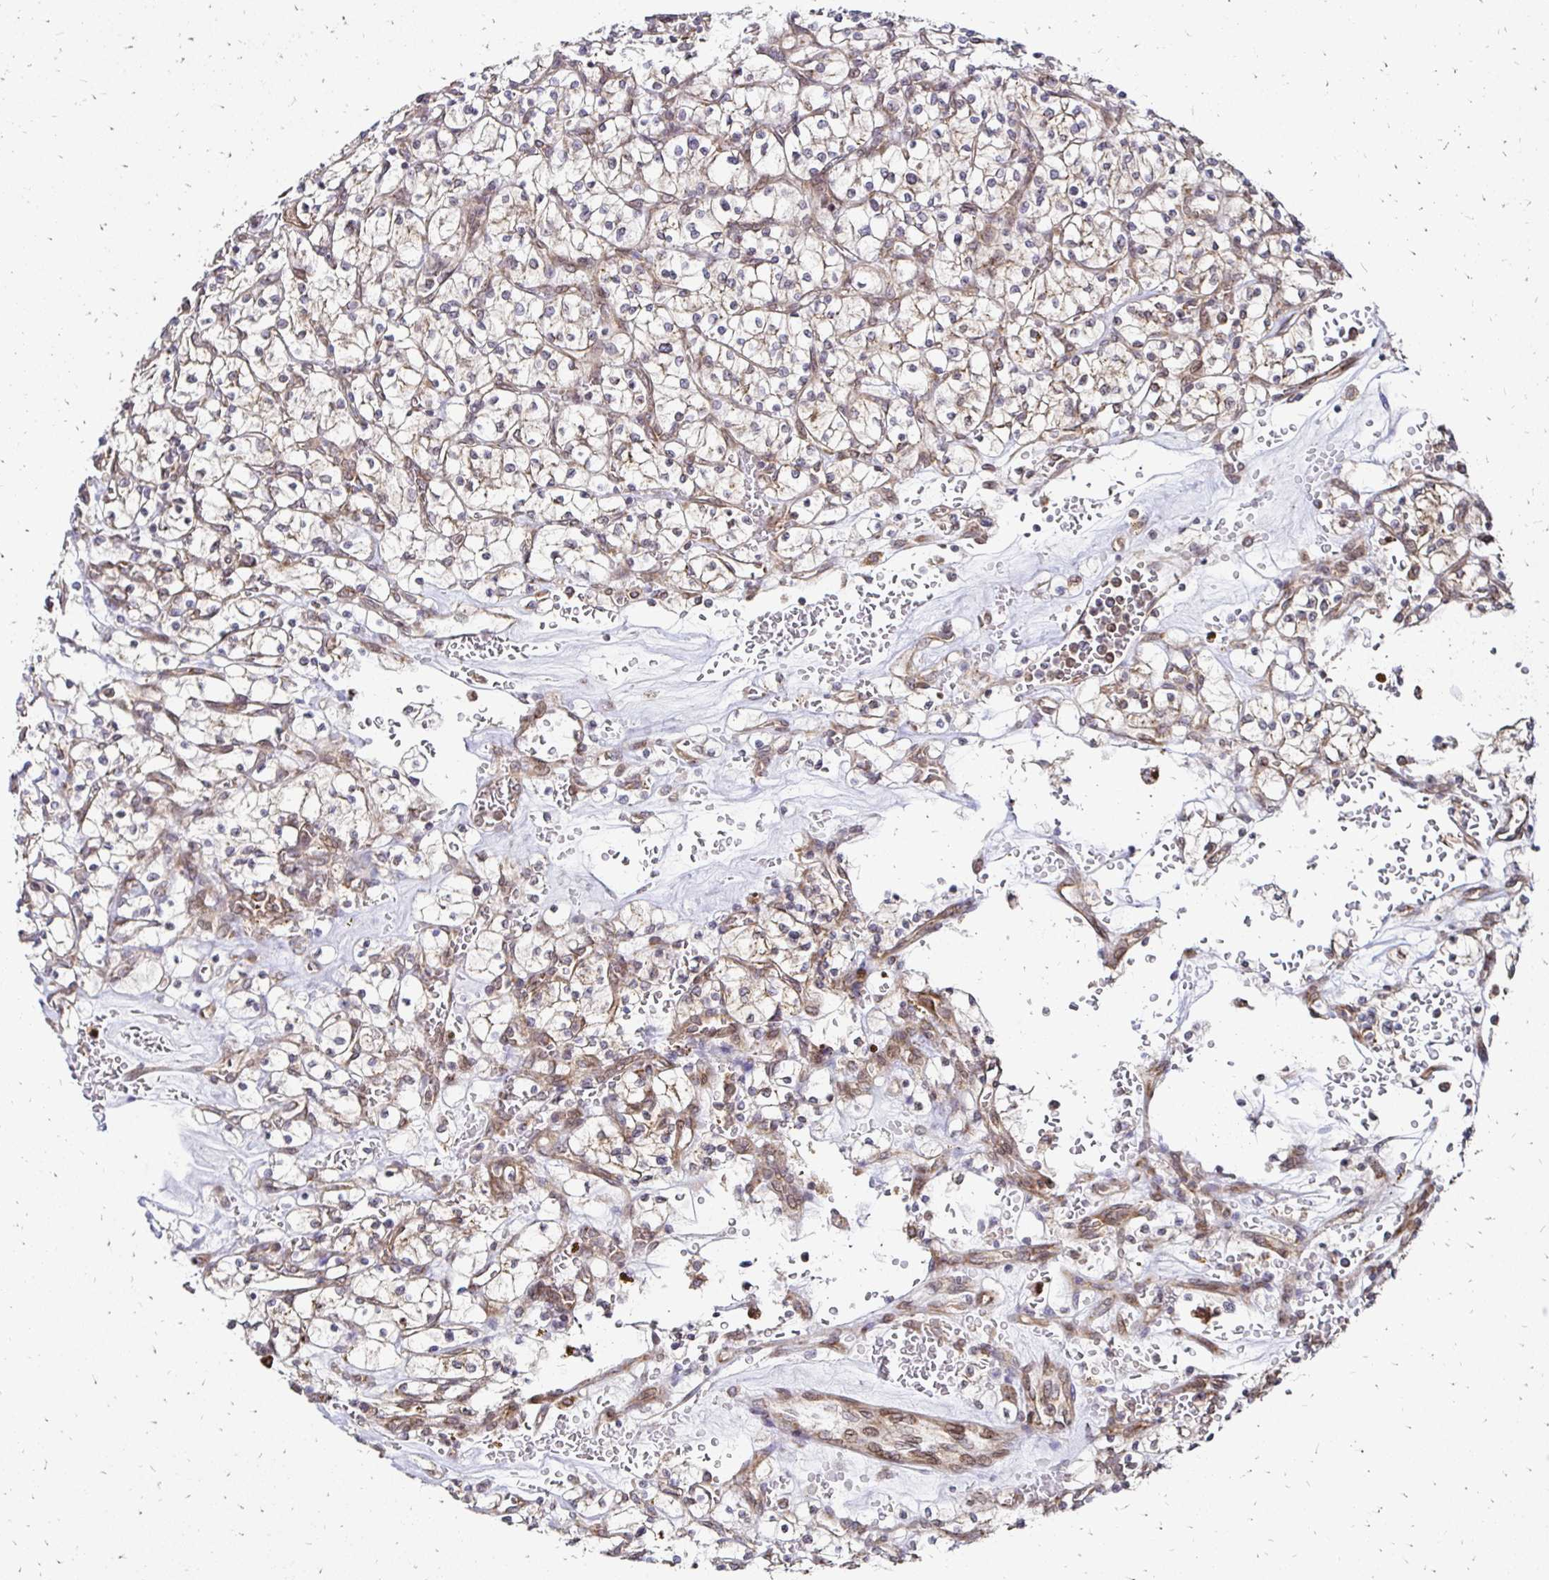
{"staining": {"intensity": "negative", "quantity": "none", "location": "none"}, "tissue": "renal cancer", "cell_type": "Tumor cells", "image_type": "cancer", "snomed": [{"axis": "morphology", "description": "Adenocarcinoma, NOS"}, {"axis": "topography", "description": "Kidney"}], "caption": "DAB (3,3'-diaminobenzidine) immunohistochemical staining of human renal cancer (adenocarcinoma) reveals no significant positivity in tumor cells. (DAB immunohistochemistry visualized using brightfield microscopy, high magnification).", "gene": "ZW10", "patient": {"sex": "female", "age": 64}}